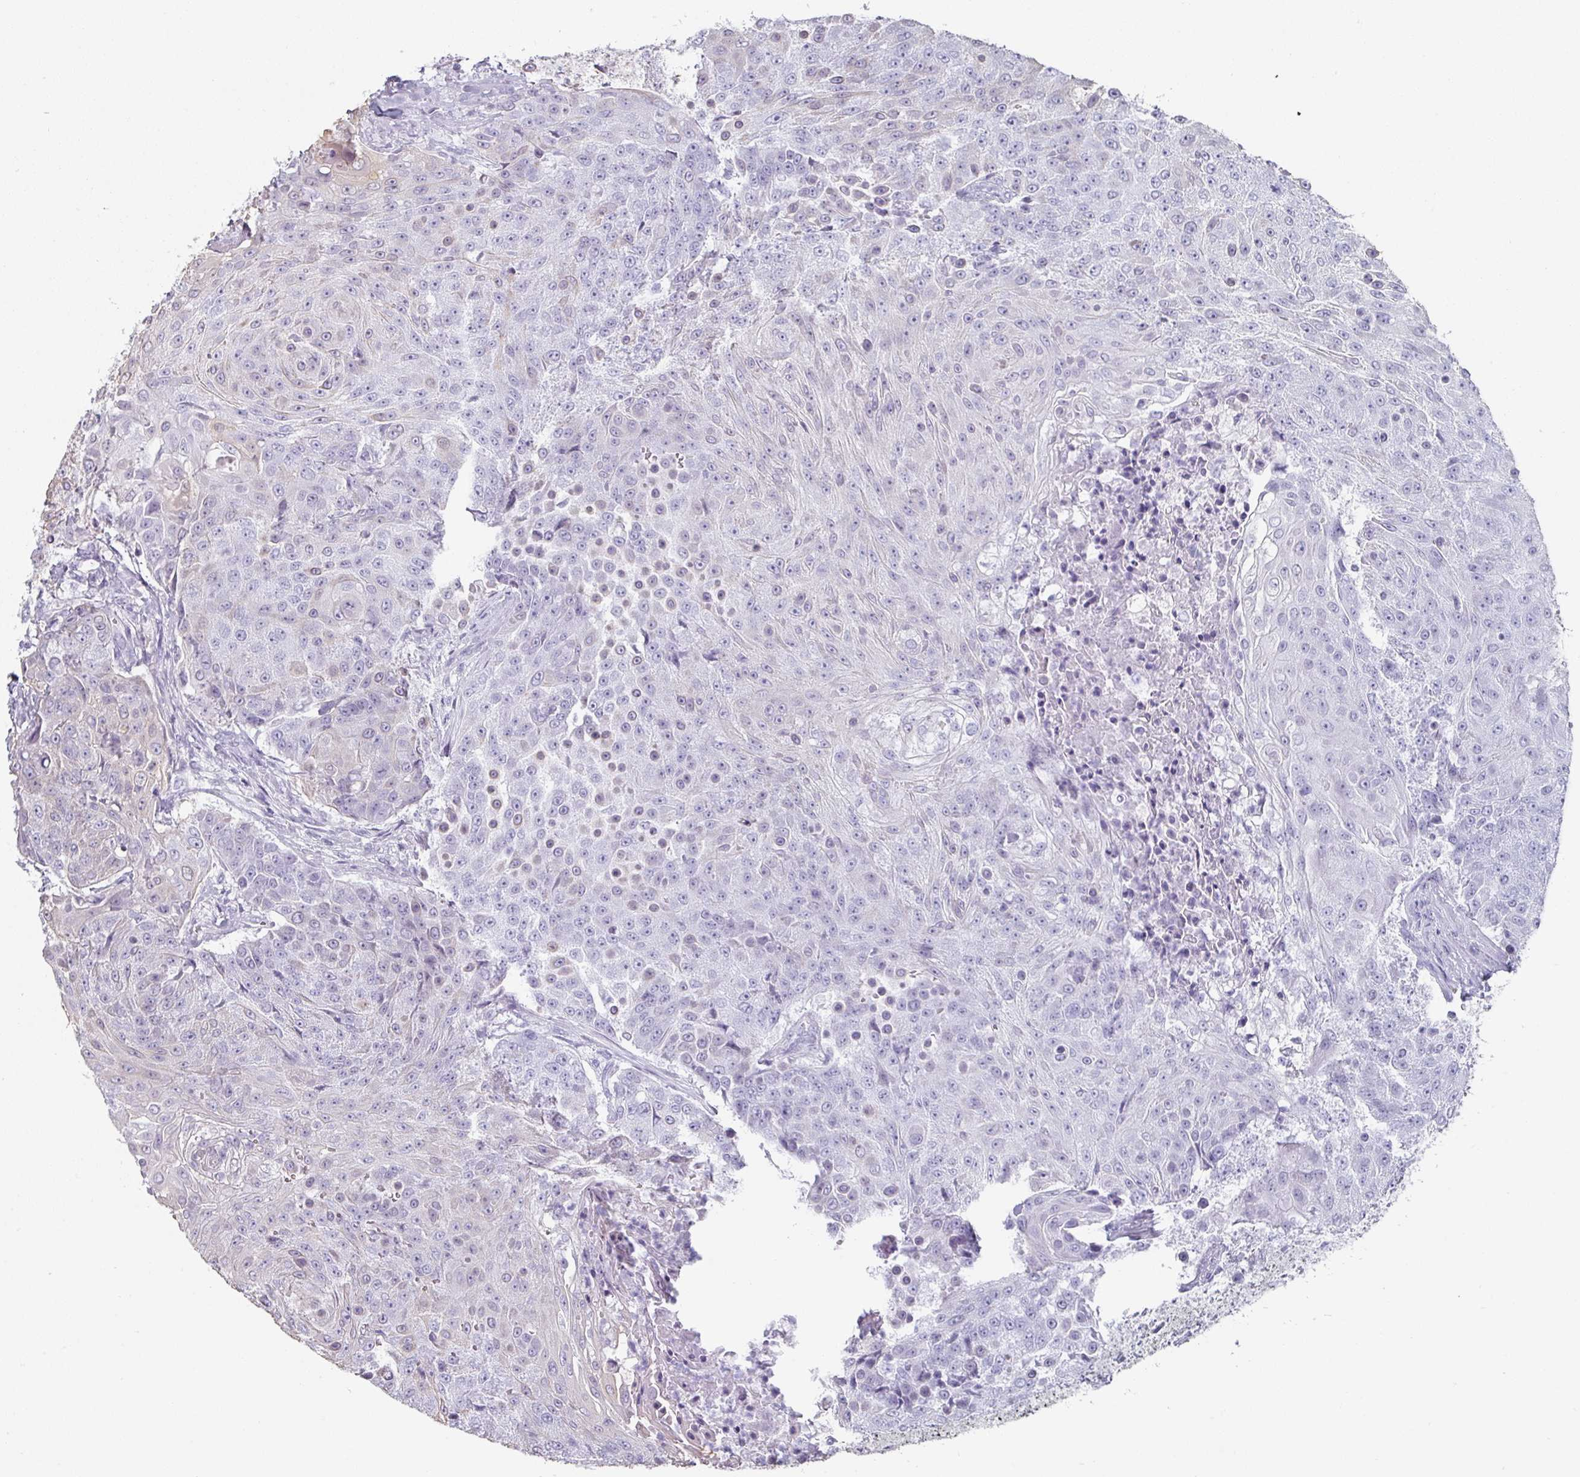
{"staining": {"intensity": "moderate", "quantity": "<25%", "location": "cytoplasmic/membranous"}, "tissue": "urothelial cancer", "cell_type": "Tumor cells", "image_type": "cancer", "snomed": [{"axis": "morphology", "description": "Urothelial carcinoma, High grade"}, {"axis": "topography", "description": "Urinary bladder"}], "caption": "About <25% of tumor cells in urothelial cancer demonstrate moderate cytoplasmic/membranous protein positivity as visualized by brown immunohistochemical staining.", "gene": "CEP78", "patient": {"sex": "female", "age": 63}}